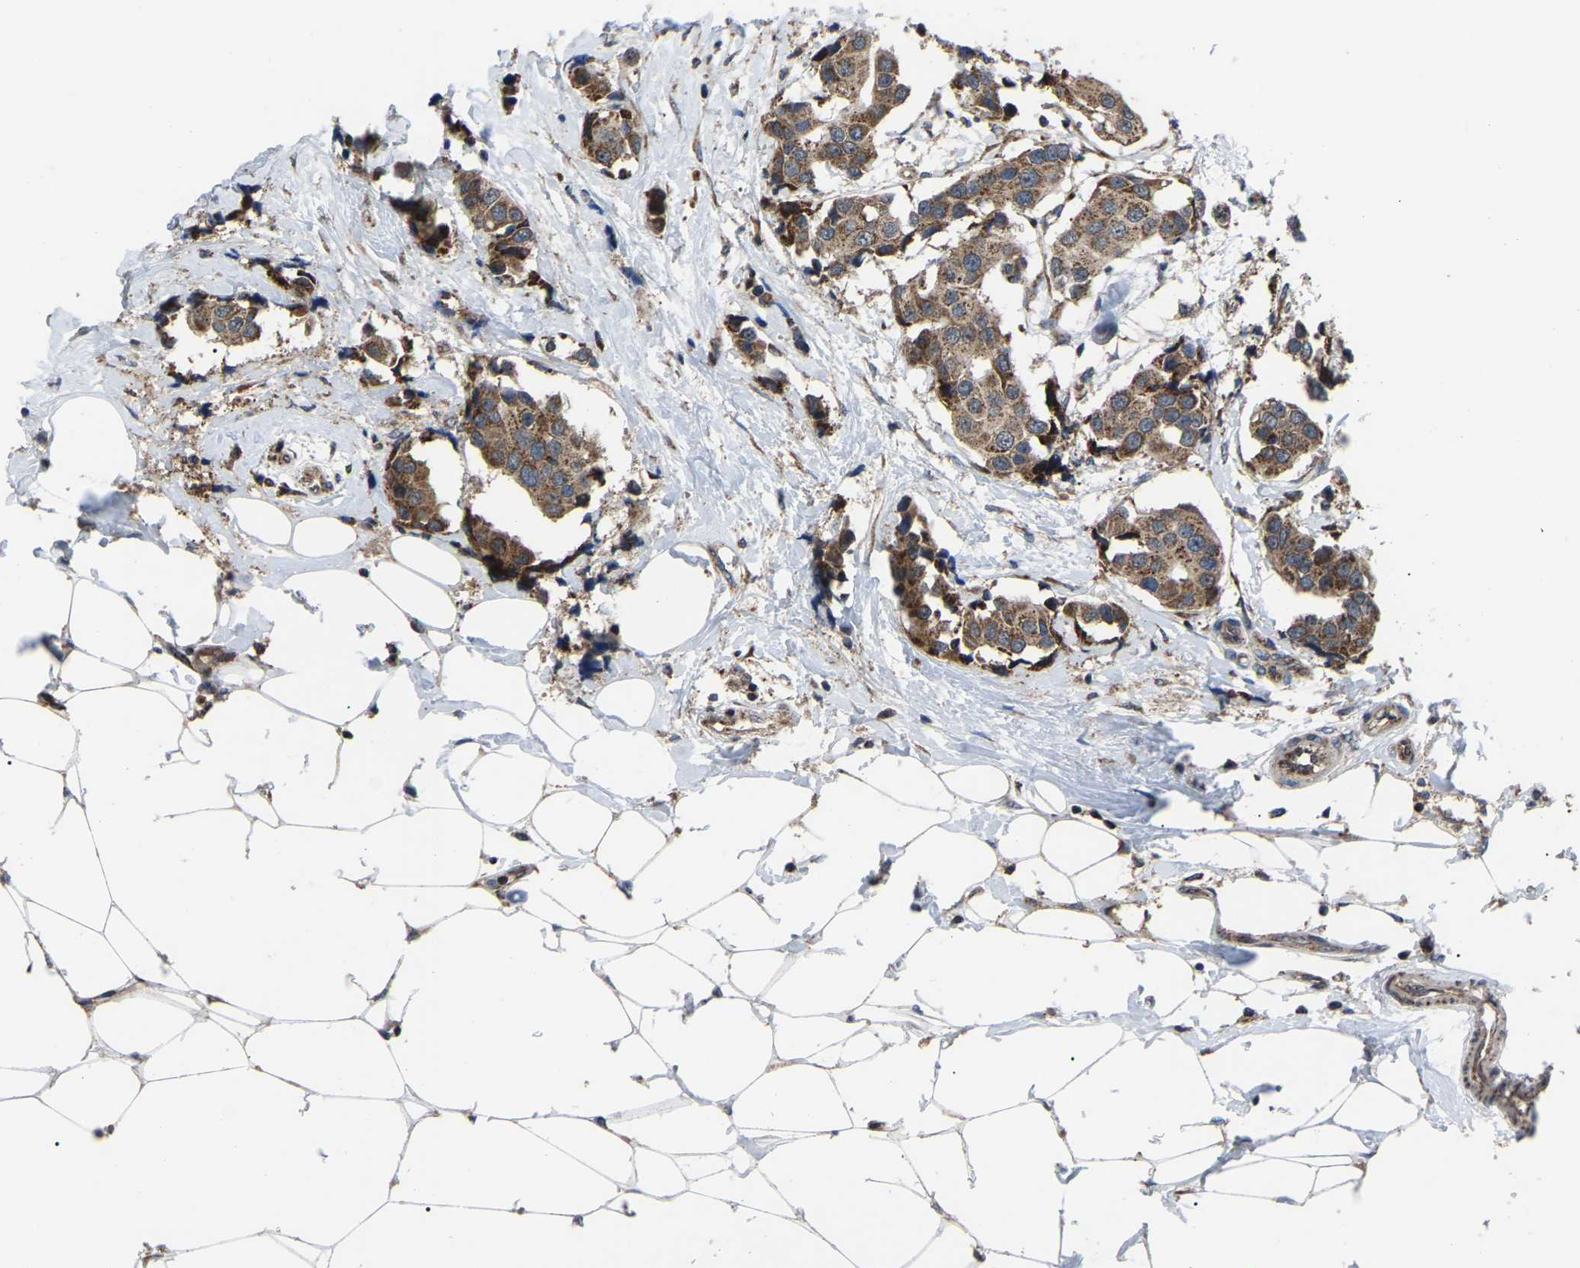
{"staining": {"intensity": "moderate", "quantity": ">75%", "location": "cytoplasmic/membranous"}, "tissue": "breast cancer", "cell_type": "Tumor cells", "image_type": "cancer", "snomed": [{"axis": "morphology", "description": "Normal tissue, NOS"}, {"axis": "morphology", "description": "Duct carcinoma"}, {"axis": "topography", "description": "Breast"}], "caption": "High-power microscopy captured an IHC photomicrograph of breast cancer (intraductal carcinoma), revealing moderate cytoplasmic/membranous positivity in about >75% of tumor cells.", "gene": "AGO2", "patient": {"sex": "female", "age": 39}}